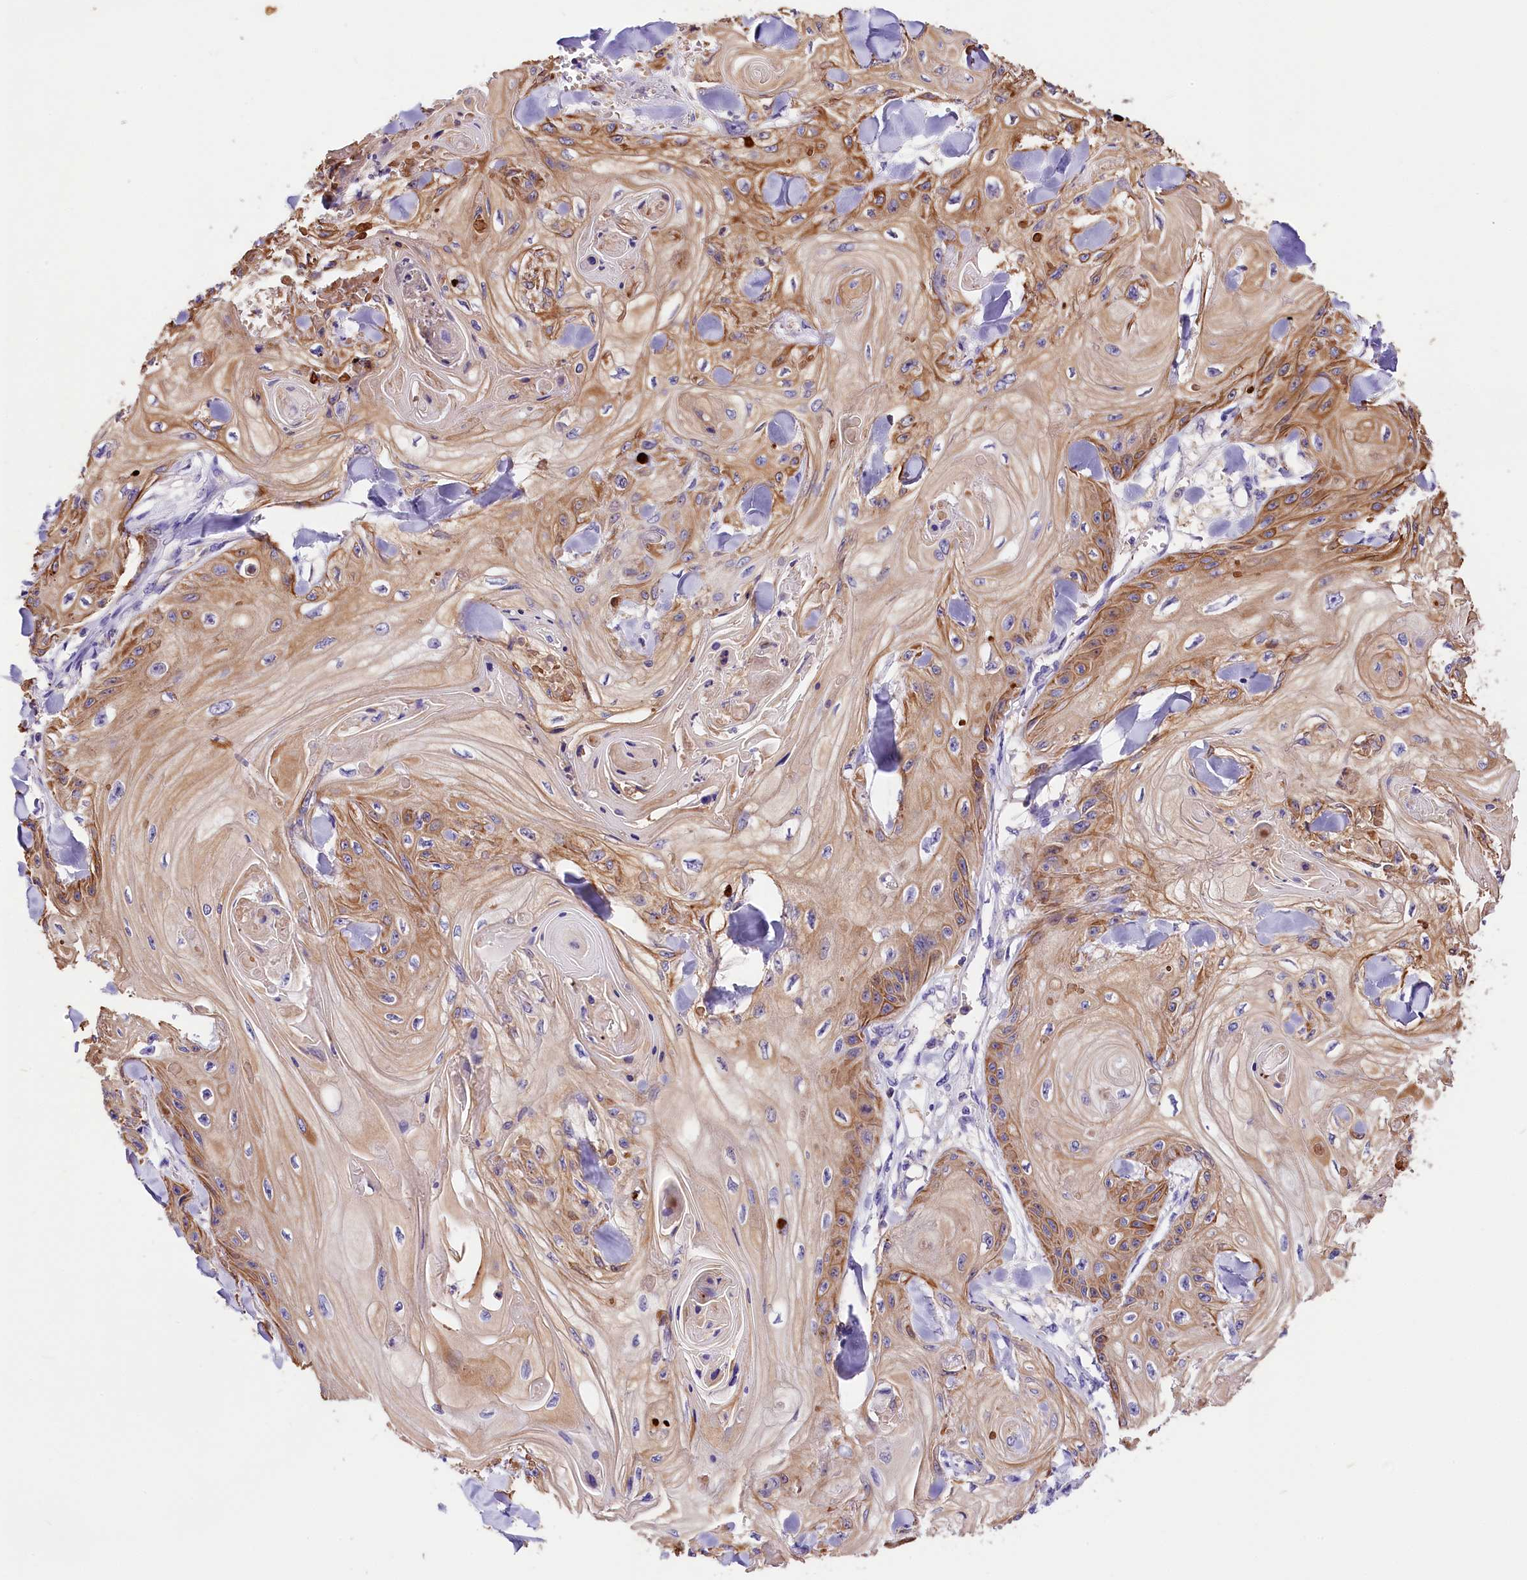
{"staining": {"intensity": "moderate", "quantity": "25%-75%", "location": "cytoplasmic/membranous"}, "tissue": "skin cancer", "cell_type": "Tumor cells", "image_type": "cancer", "snomed": [{"axis": "morphology", "description": "Squamous cell carcinoma, NOS"}, {"axis": "topography", "description": "Skin"}], "caption": "The photomicrograph shows immunohistochemical staining of squamous cell carcinoma (skin). There is moderate cytoplasmic/membranous staining is identified in approximately 25%-75% of tumor cells. (Stains: DAB (3,3'-diaminobenzidine) in brown, nuclei in blue, Microscopy: brightfield microscopy at high magnification).", "gene": "ARMC6", "patient": {"sex": "male", "age": 74}}